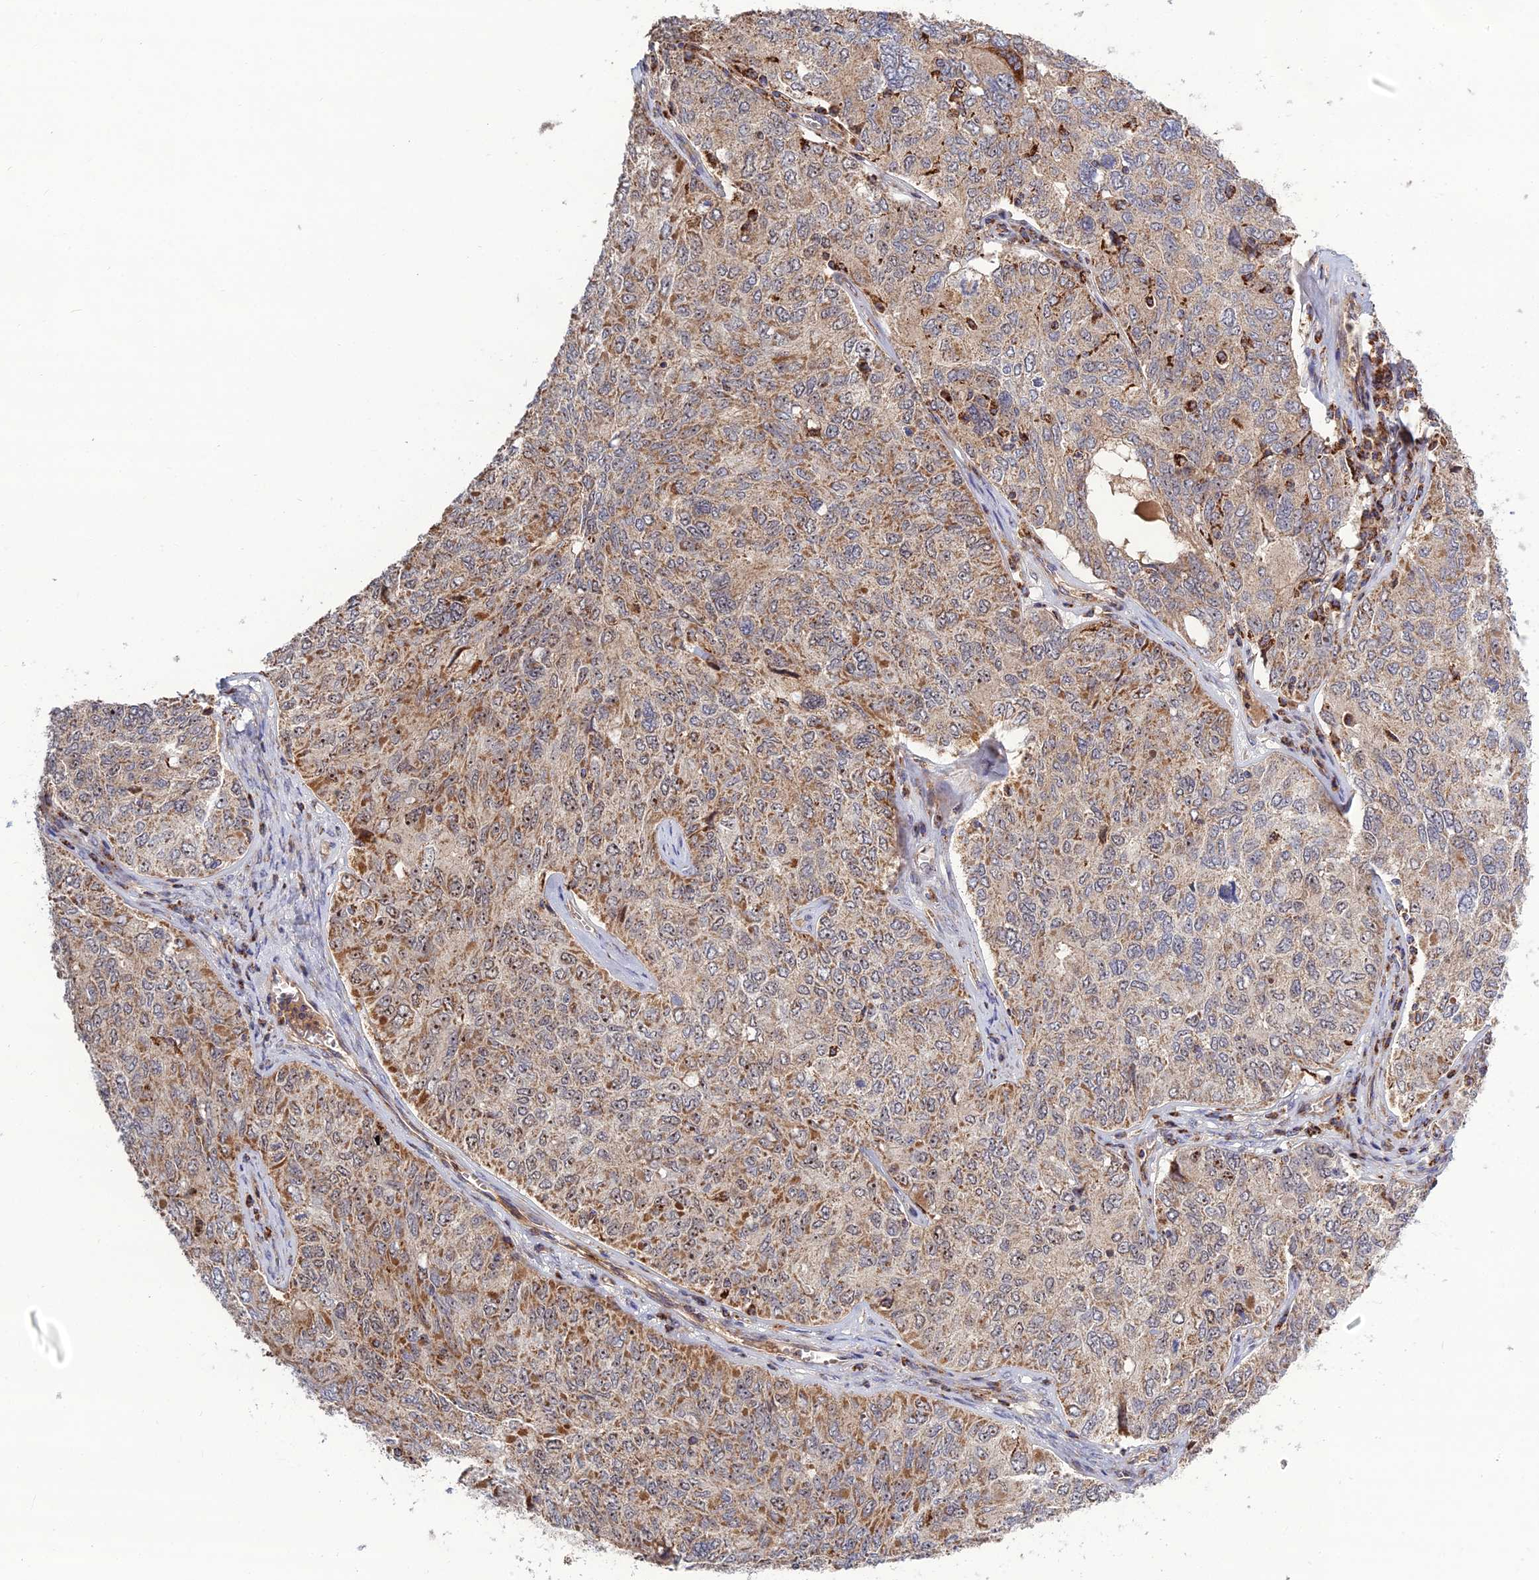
{"staining": {"intensity": "moderate", "quantity": "25%-75%", "location": "cytoplasmic/membranous"}, "tissue": "ovarian cancer", "cell_type": "Tumor cells", "image_type": "cancer", "snomed": [{"axis": "morphology", "description": "Carcinoma, endometroid"}, {"axis": "topography", "description": "Ovary"}], "caption": "A brown stain shows moderate cytoplasmic/membranous staining of a protein in endometroid carcinoma (ovarian) tumor cells.", "gene": "RIC8B", "patient": {"sex": "female", "age": 62}}